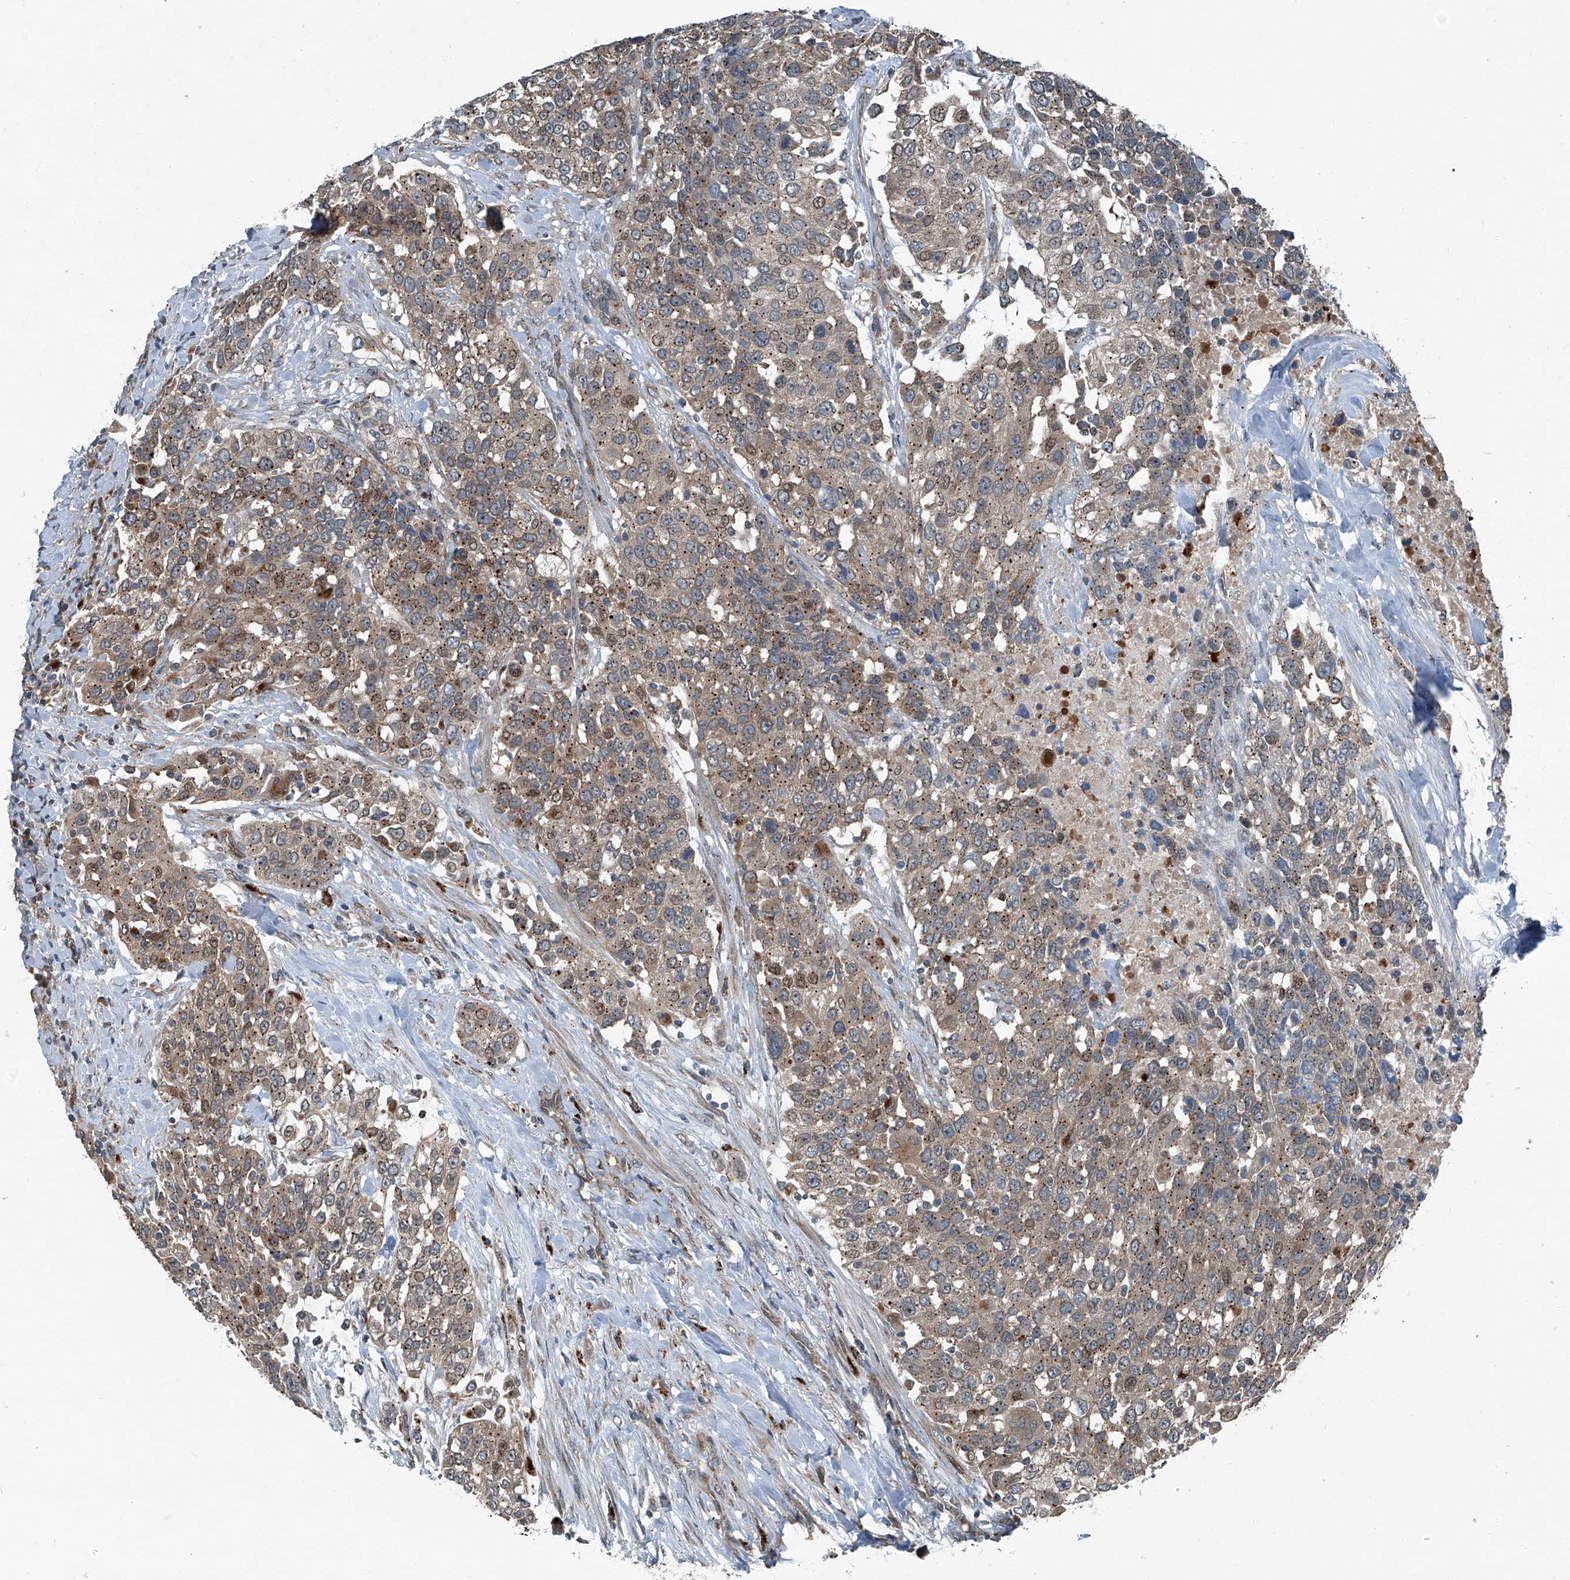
{"staining": {"intensity": "weak", "quantity": ">75%", "location": "cytoplasmic/membranous"}, "tissue": "urothelial cancer", "cell_type": "Tumor cells", "image_type": "cancer", "snomed": [{"axis": "morphology", "description": "Urothelial carcinoma, High grade"}, {"axis": "topography", "description": "Urinary bladder"}], "caption": "About >75% of tumor cells in human urothelial cancer exhibit weak cytoplasmic/membranous protein staining as visualized by brown immunohistochemical staining.", "gene": "SENP2", "patient": {"sex": "female", "age": 80}}